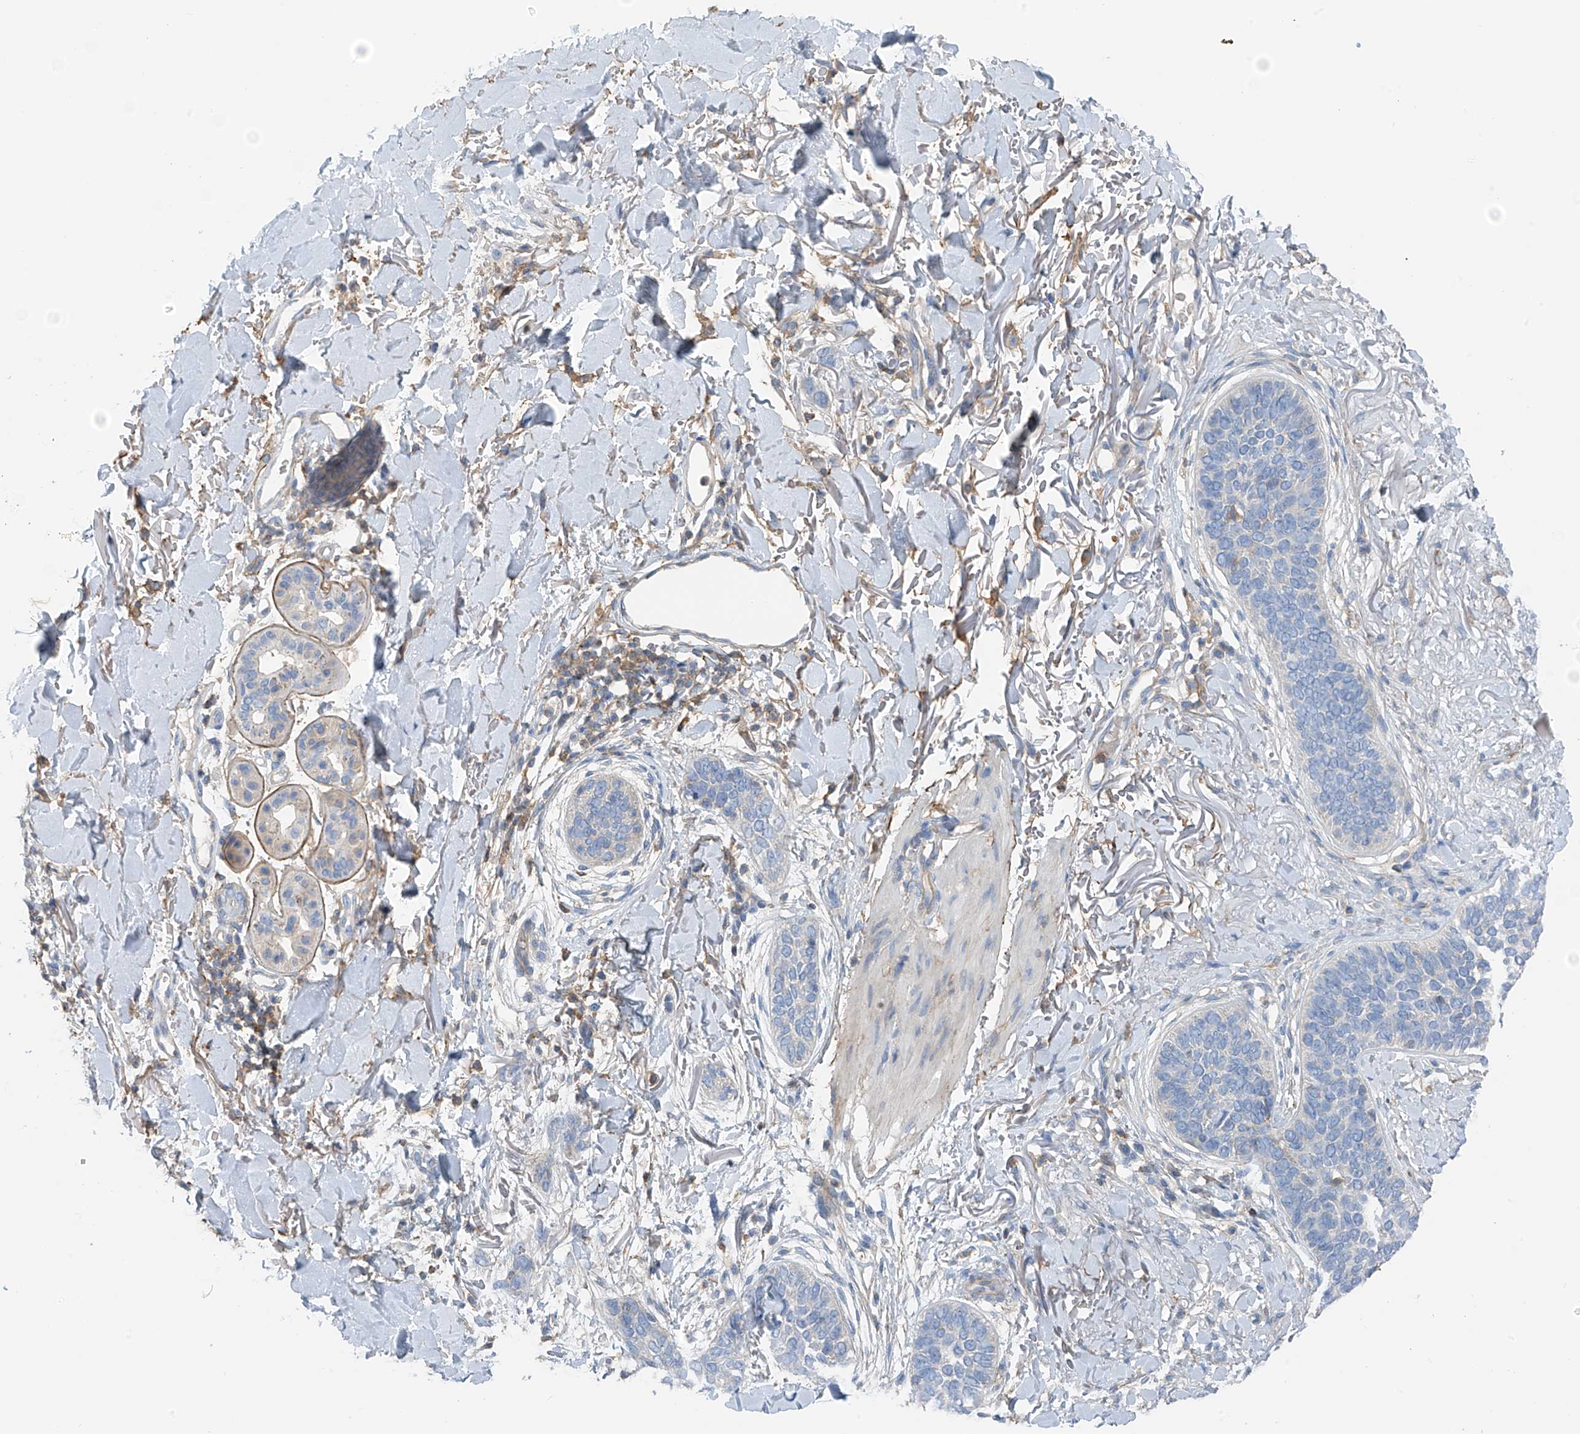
{"staining": {"intensity": "negative", "quantity": "none", "location": "none"}, "tissue": "skin cancer", "cell_type": "Tumor cells", "image_type": "cancer", "snomed": [{"axis": "morphology", "description": "Basal cell carcinoma"}, {"axis": "topography", "description": "Skin"}], "caption": "Tumor cells show no significant protein staining in skin cancer (basal cell carcinoma).", "gene": "NALCN", "patient": {"sex": "male", "age": 85}}